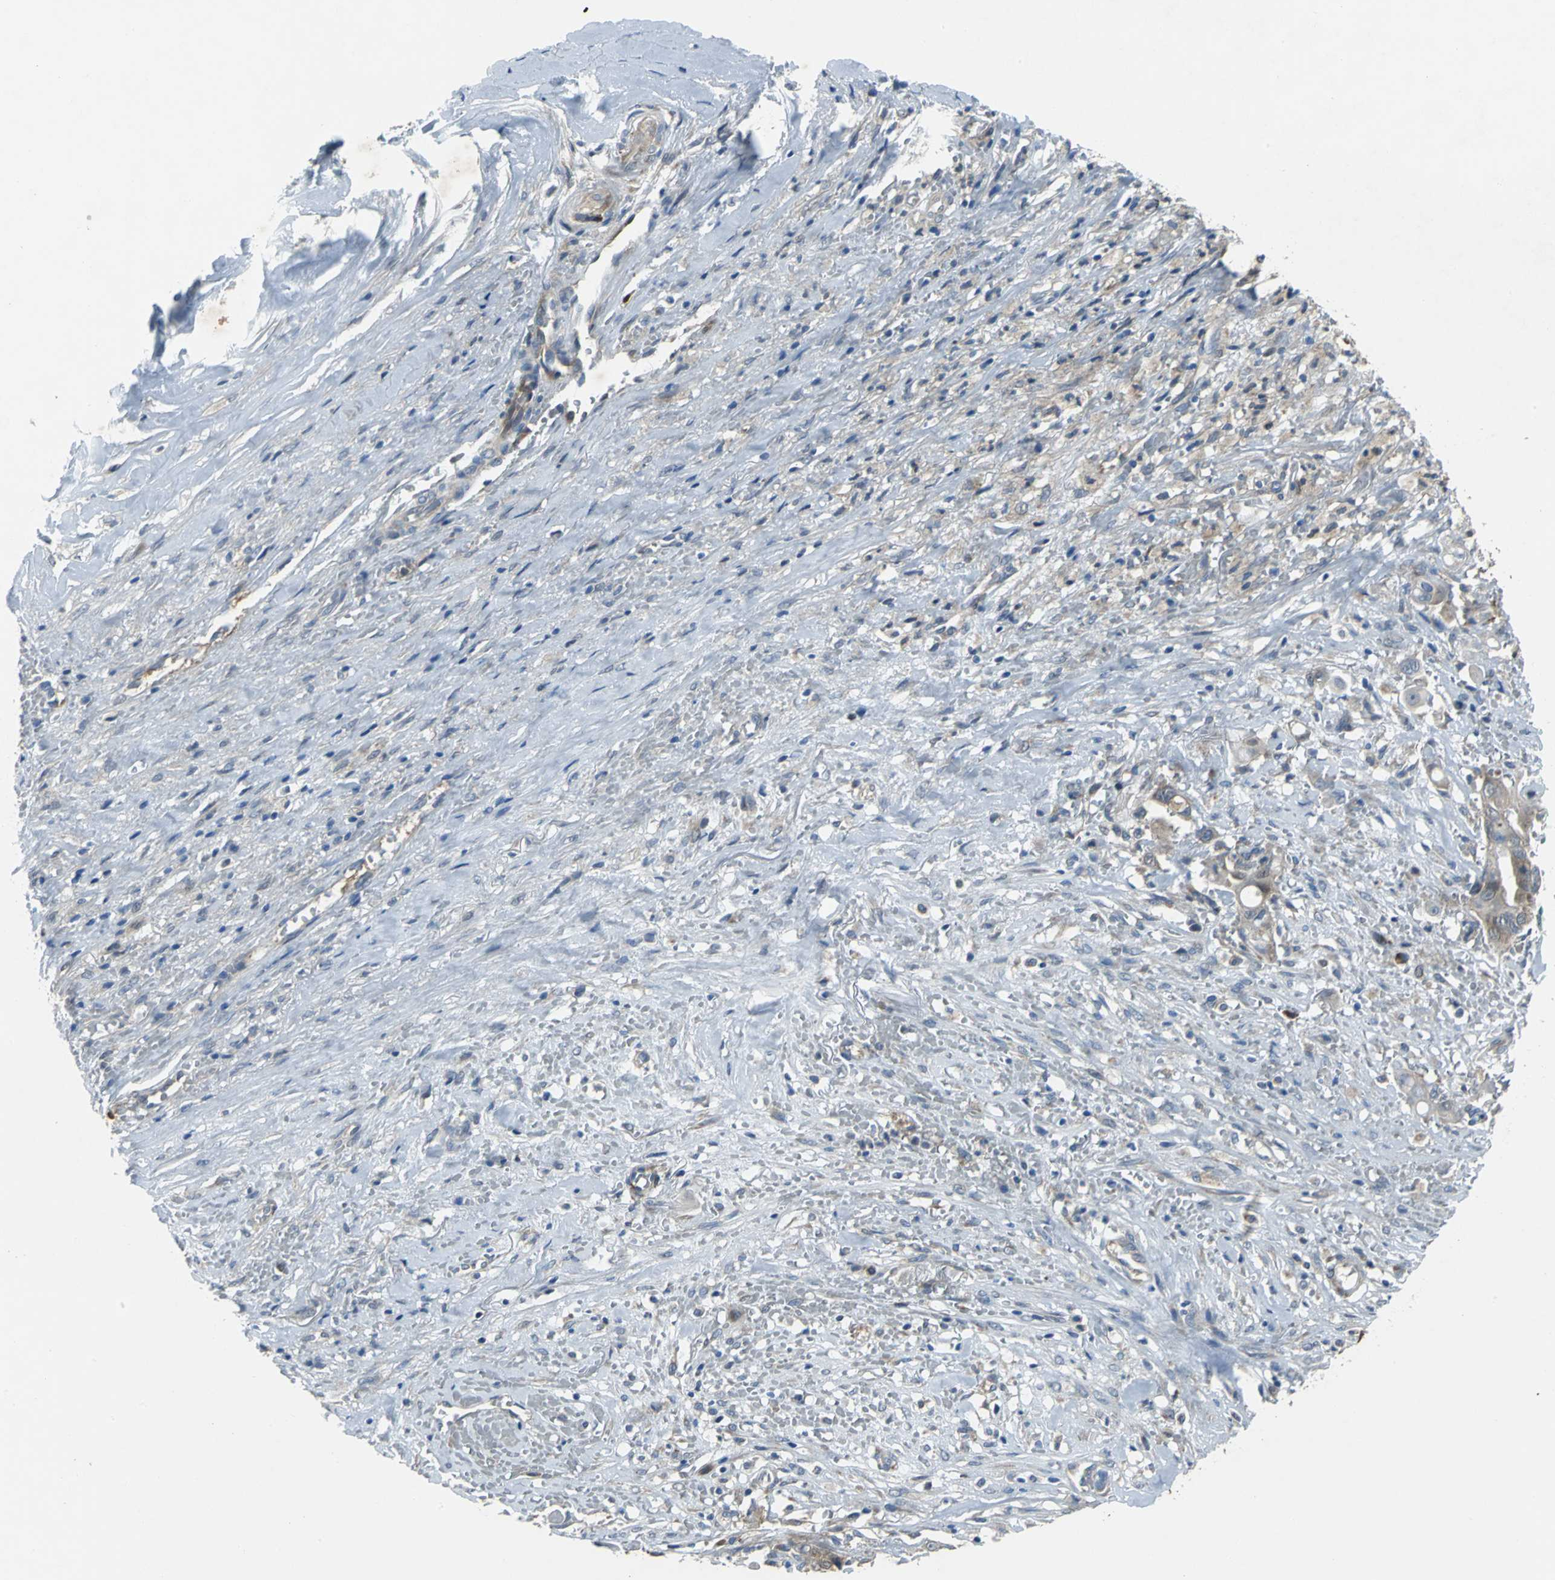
{"staining": {"intensity": "weak", "quantity": ">75%", "location": "cytoplasmic/membranous"}, "tissue": "liver cancer", "cell_type": "Tumor cells", "image_type": "cancer", "snomed": [{"axis": "morphology", "description": "Cholangiocarcinoma"}, {"axis": "topography", "description": "Liver"}], "caption": "This is a micrograph of IHC staining of liver cancer, which shows weak positivity in the cytoplasmic/membranous of tumor cells.", "gene": "EIF5A", "patient": {"sex": "female", "age": 70}}